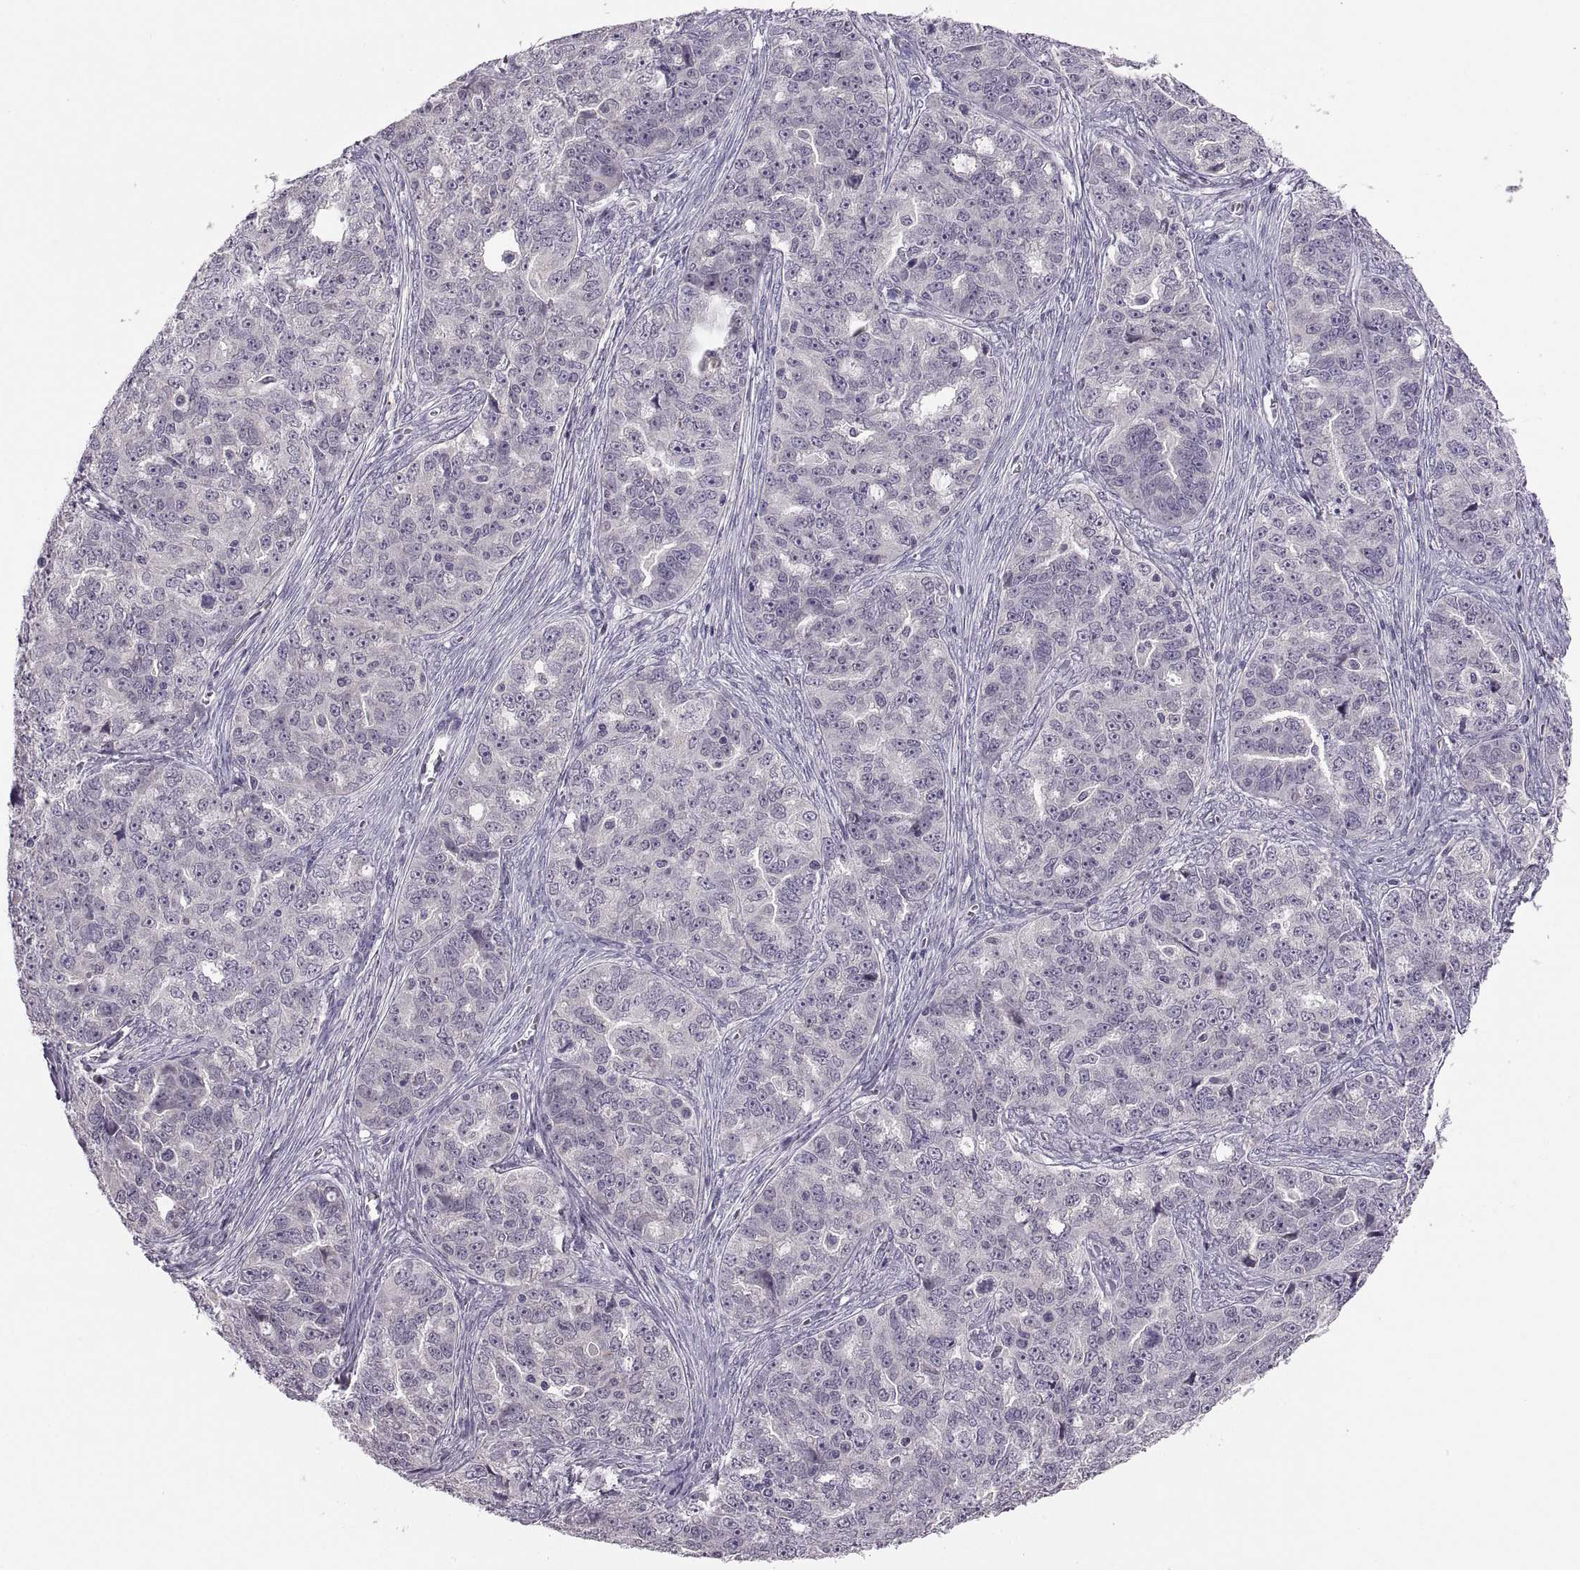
{"staining": {"intensity": "negative", "quantity": "none", "location": "none"}, "tissue": "ovarian cancer", "cell_type": "Tumor cells", "image_type": "cancer", "snomed": [{"axis": "morphology", "description": "Cystadenocarcinoma, serous, NOS"}, {"axis": "topography", "description": "Ovary"}], "caption": "A high-resolution image shows immunohistochemistry staining of ovarian serous cystadenocarcinoma, which reveals no significant positivity in tumor cells.", "gene": "ADH6", "patient": {"sex": "female", "age": 51}}